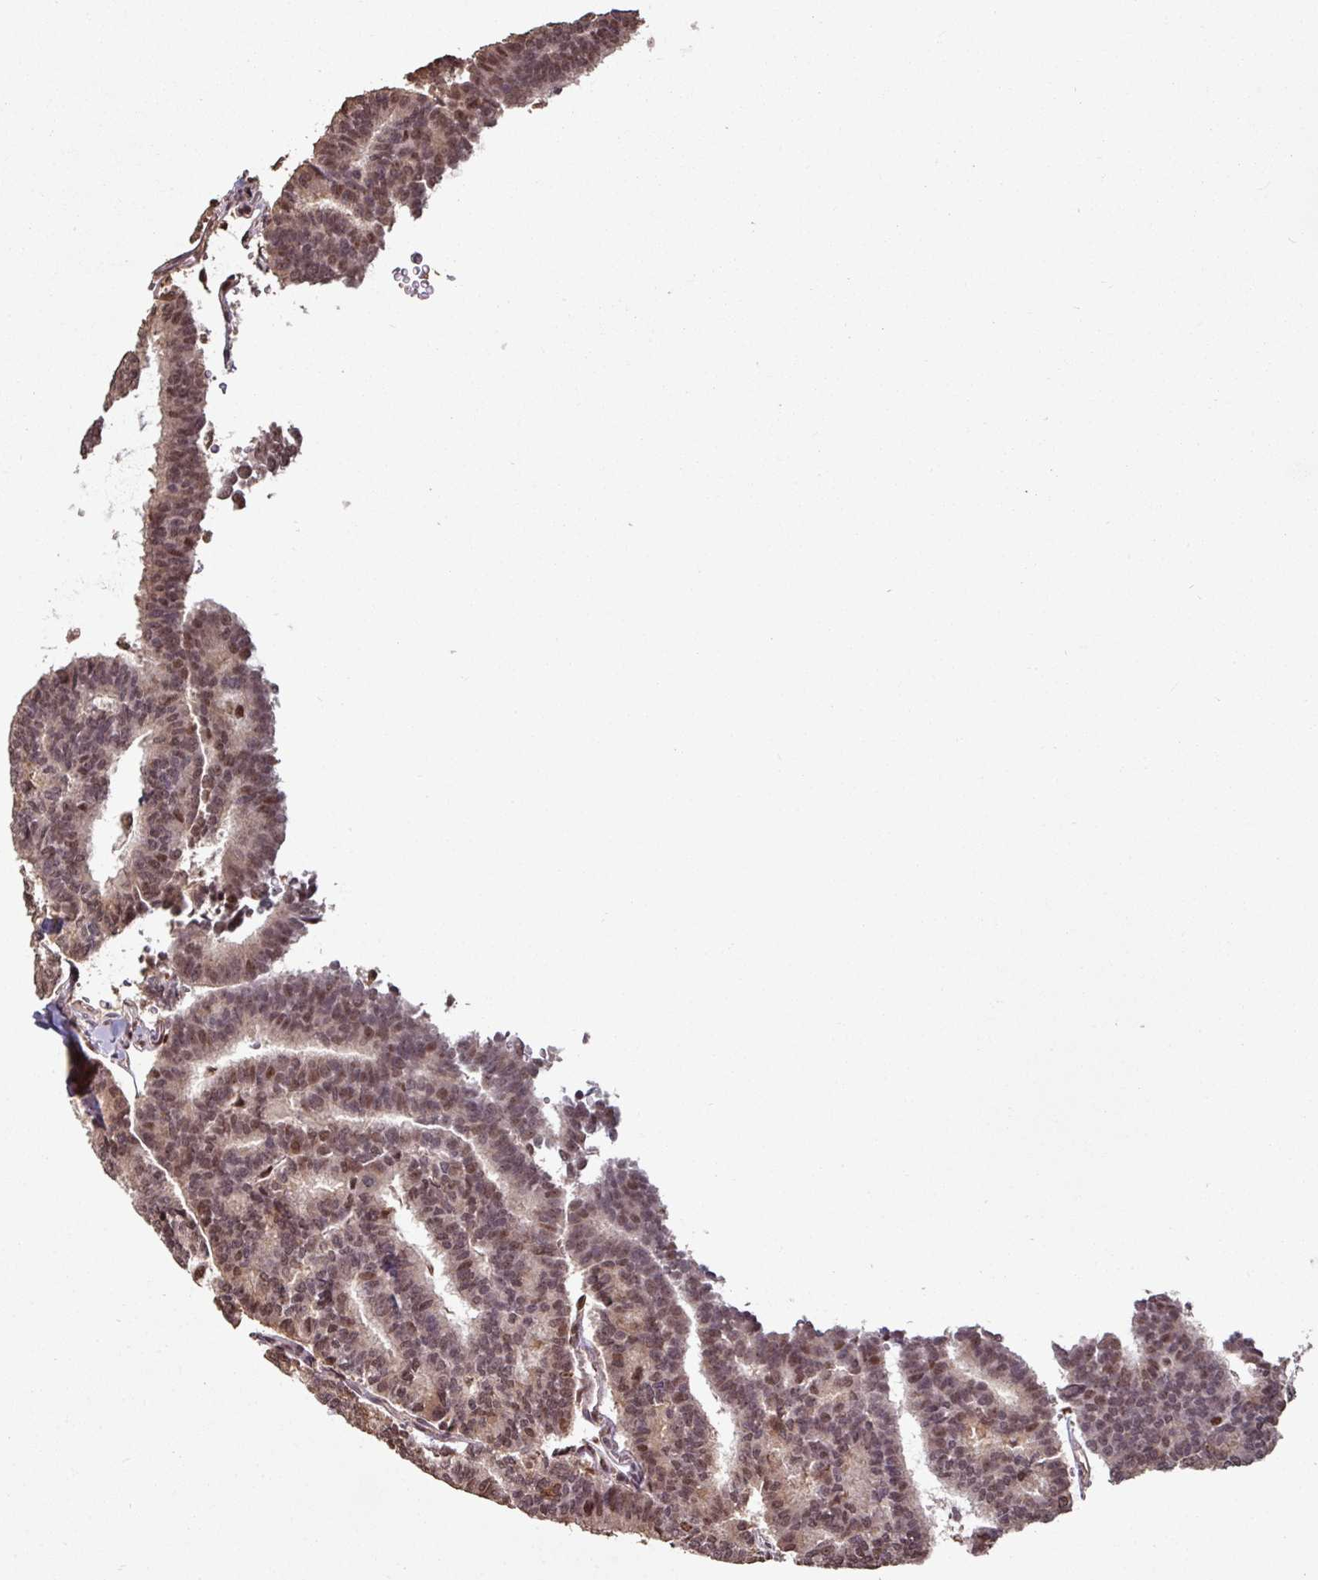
{"staining": {"intensity": "moderate", "quantity": ">75%", "location": "nuclear"}, "tissue": "thyroid cancer", "cell_type": "Tumor cells", "image_type": "cancer", "snomed": [{"axis": "morphology", "description": "Papillary adenocarcinoma, NOS"}, {"axis": "topography", "description": "Thyroid gland"}], "caption": "Moderate nuclear expression is seen in approximately >75% of tumor cells in papillary adenocarcinoma (thyroid).", "gene": "POLD1", "patient": {"sex": "female", "age": 35}}